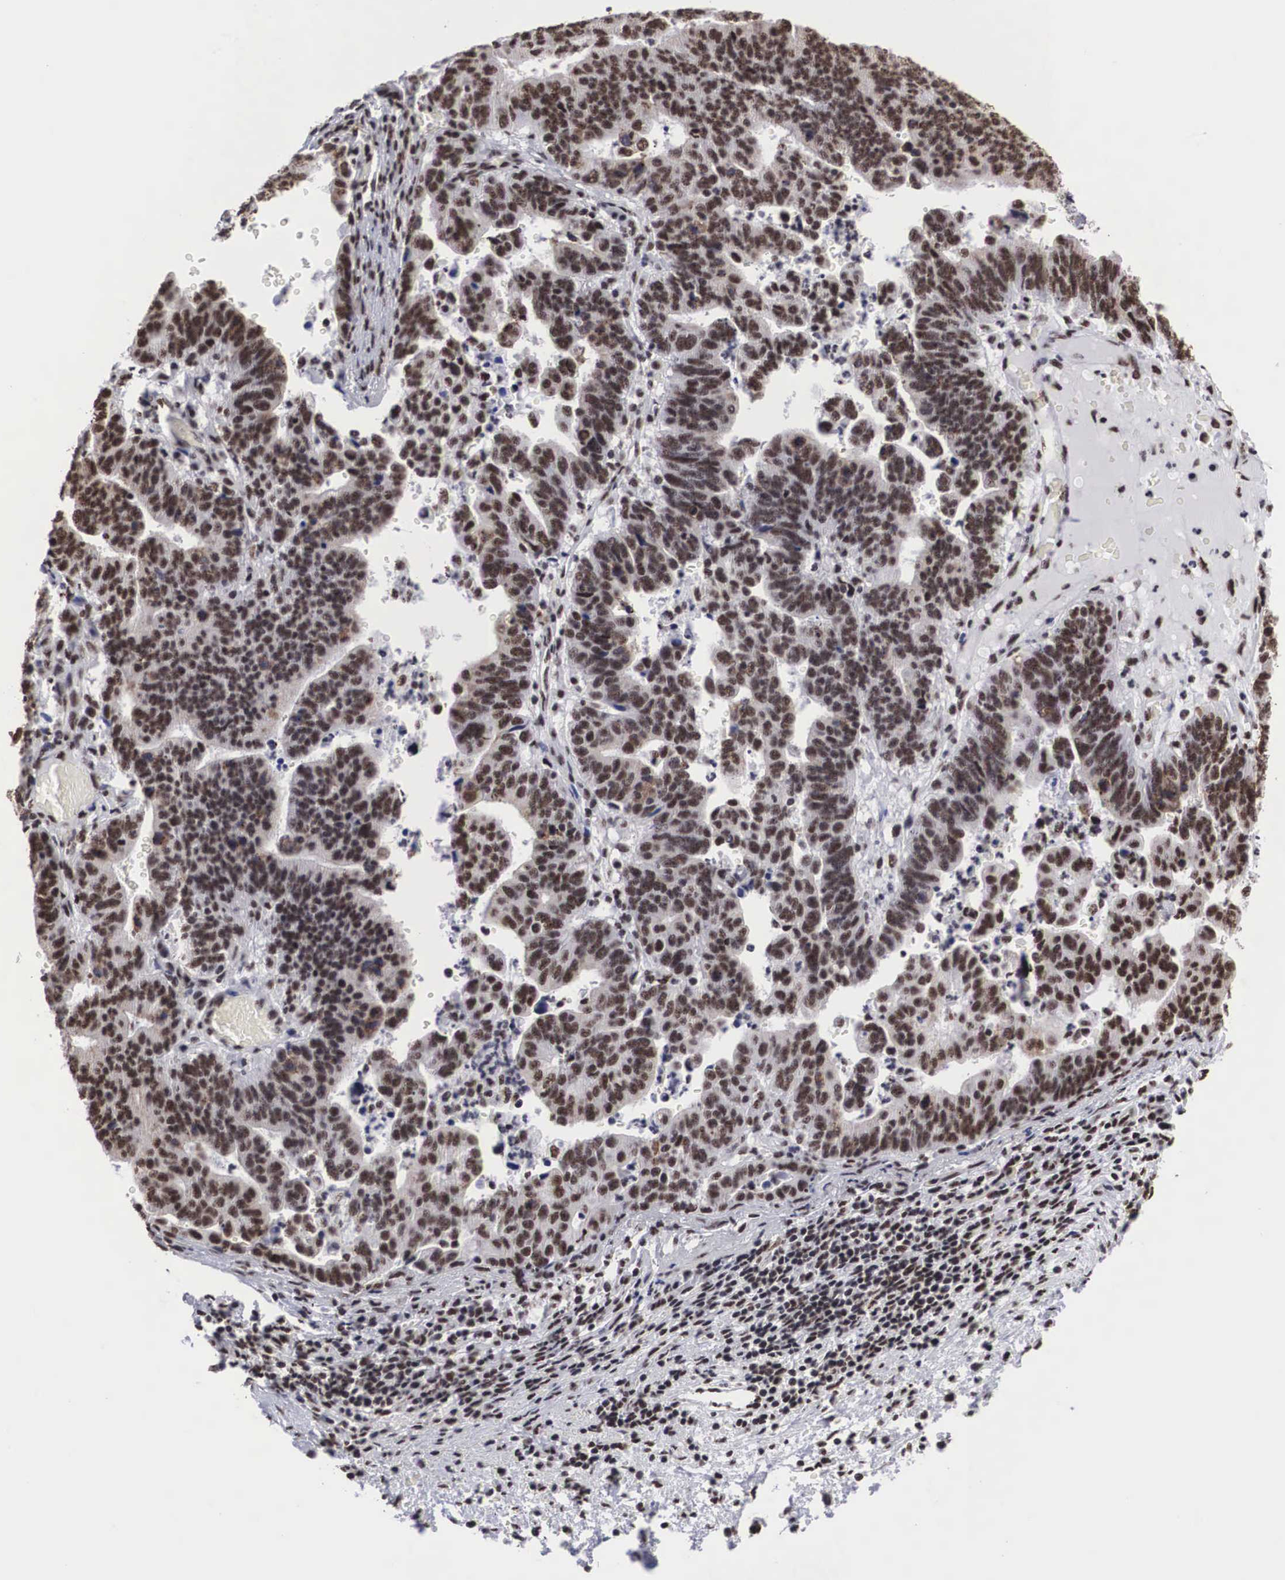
{"staining": {"intensity": "moderate", "quantity": ">75%", "location": "nuclear"}, "tissue": "stomach cancer", "cell_type": "Tumor cells", "image_type": "cancer", "snomed": [{"axis": "morphology", "description": "Adenocarcinoma, NOS"}, {"axis": "topography", "description": "Stomach, upper"}], "caption": "An image of stomach cancer stained for a protein demonstrates moderate nuclear brown staining in tumor cells.", "gene": "ACIN1", "patient": {"sex": "female", "age": 50}}